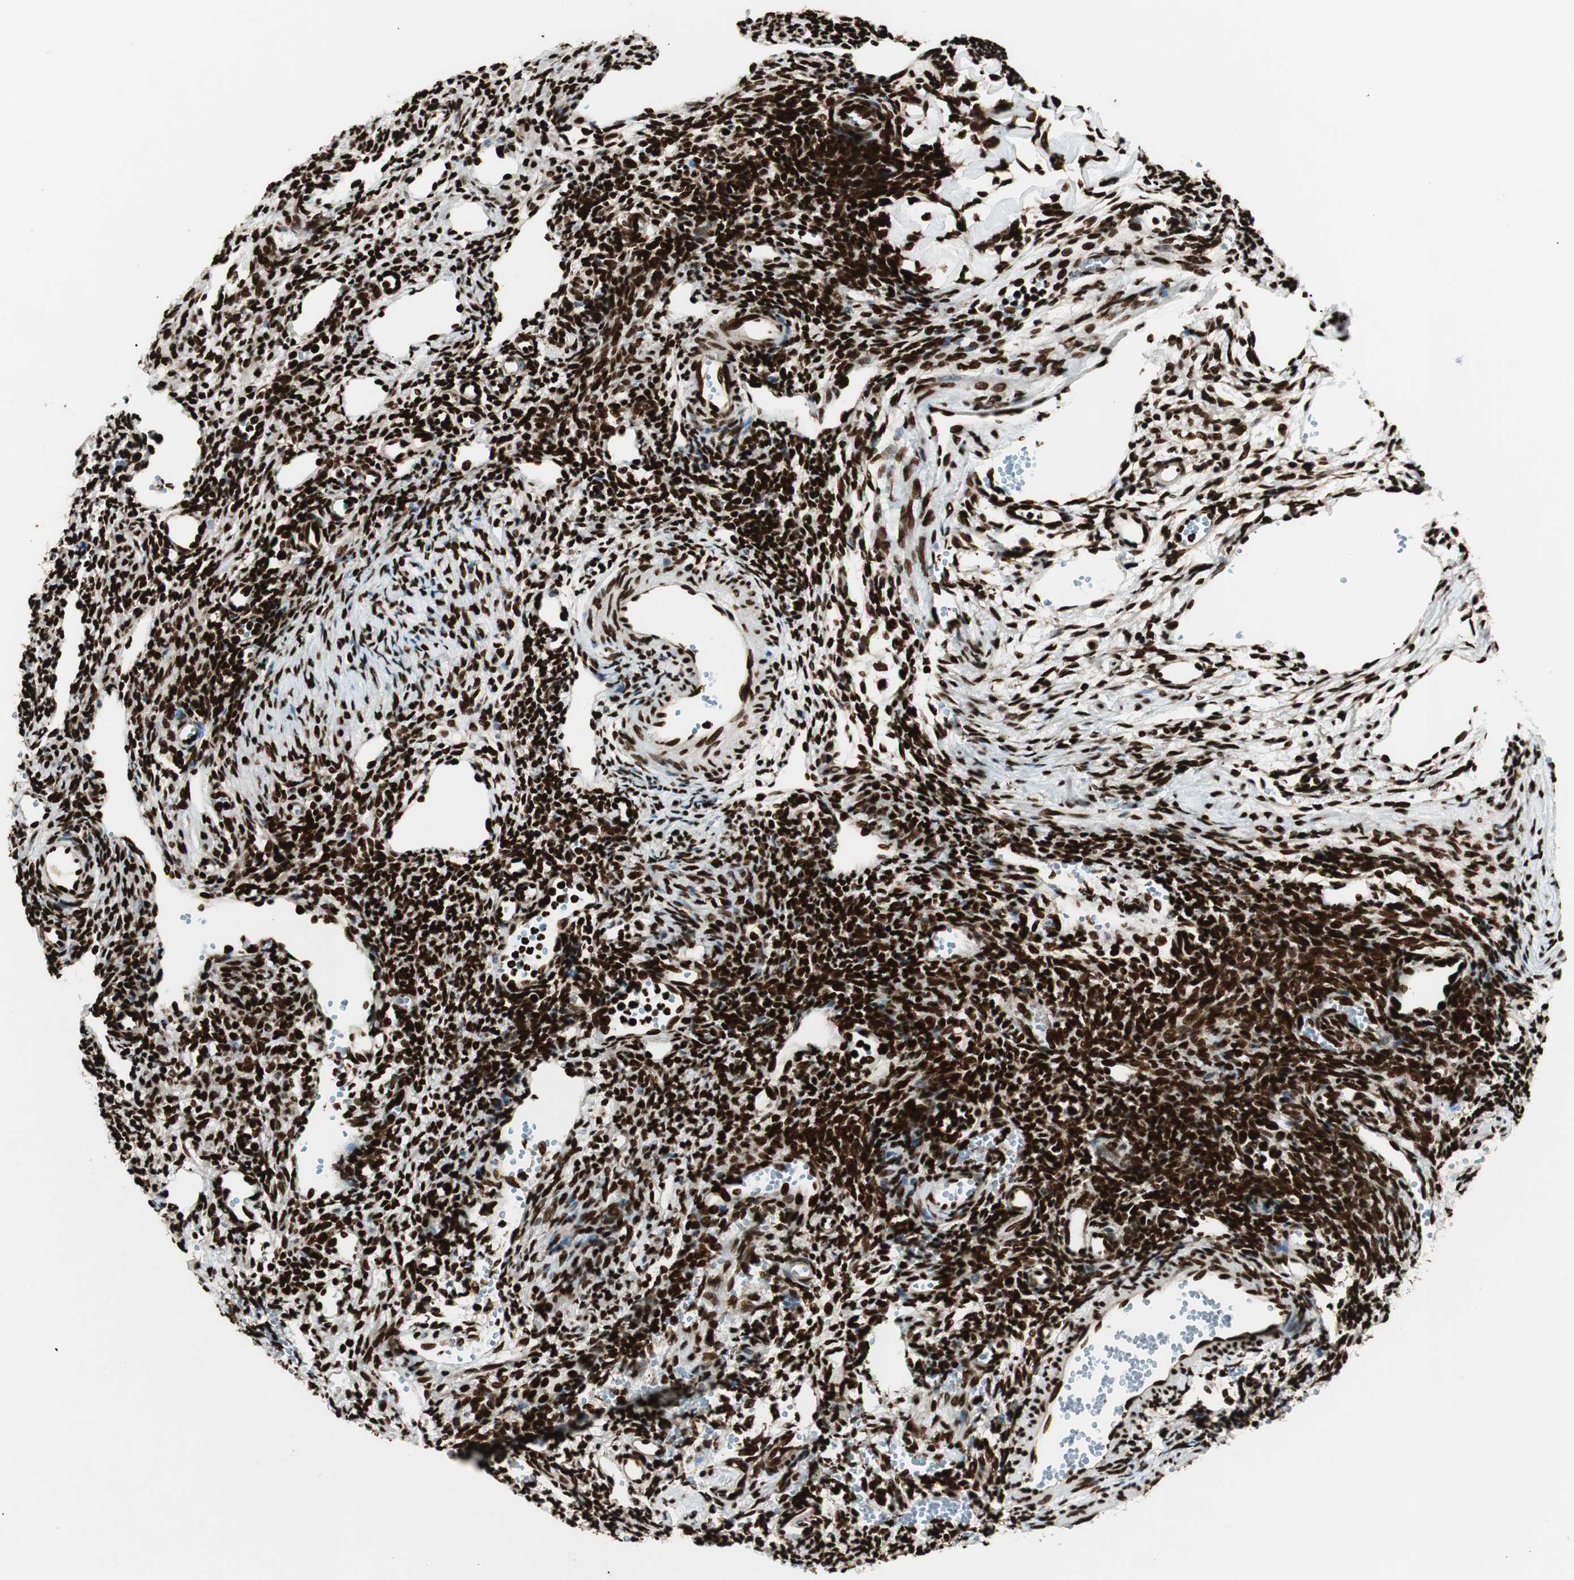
{"staining": {"intensity": "strong", "quantity": ">75%", "location": "nuclear"}, "tissue": "ovary", "cell_type": "Follicle cells", "image_type": "normal", "snomed": [{"axis": "morphology", "description": "Normal tissue, NOS"}, {"axis": "topography", "description": "Ovary"}], "caption": "Ovary stained with DAB immunohistochemistry shows high levels of strong nuclear staining in about >75% of follicle cells. The protein of interest is stained brown, and the nuclei are stained in blue (DAB IHC with brightfield microscopy, high magnification).", "gene": "EWSR1", "patient": {"sex": "female", "age": 33}}